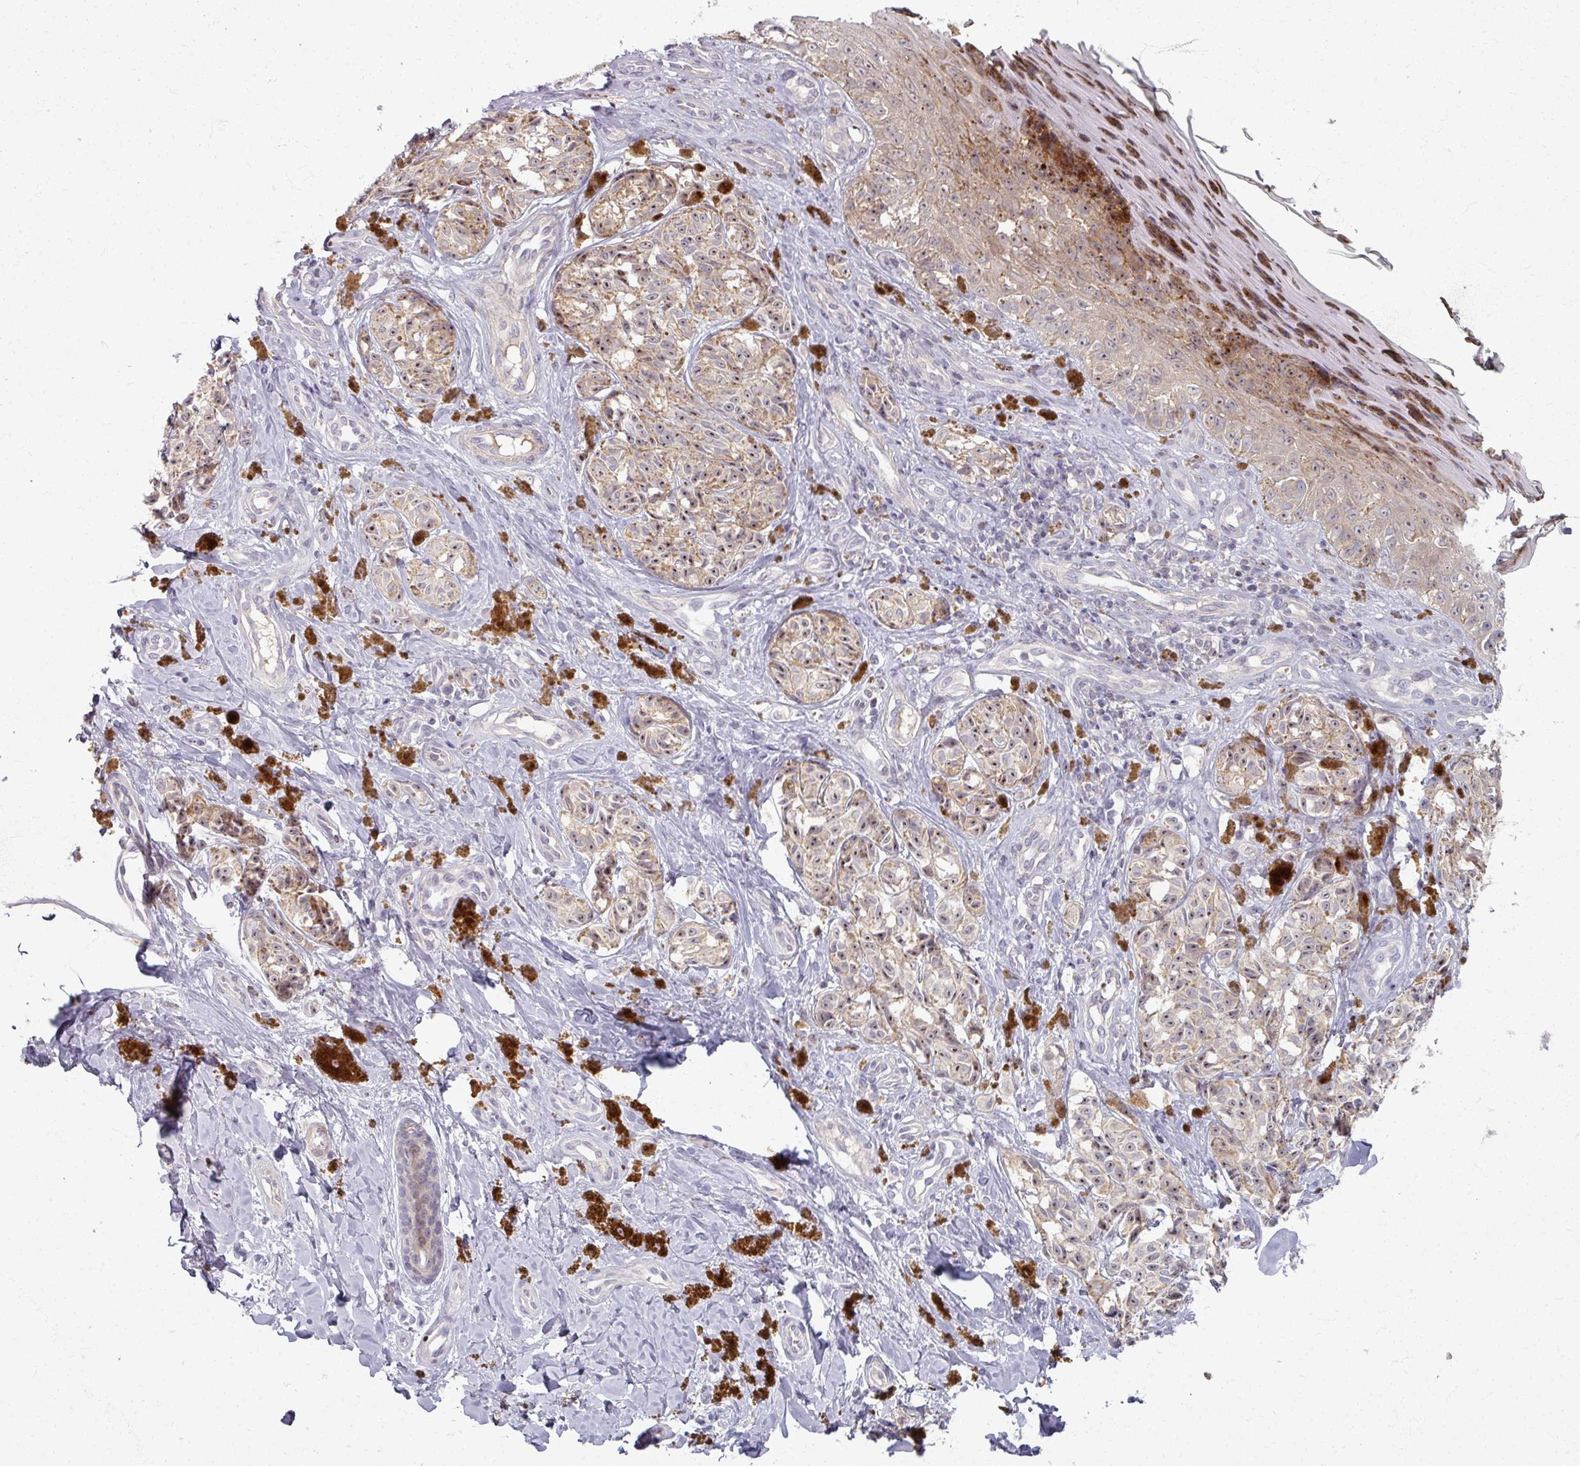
{"staining": {"intensity": "weak", "quantity": "25%-75%", "location": "cytoplasmic/membranous,nuclear"}, "tissue": "melanoma", "cell_type": "Tumor cells", "image_type": "cancer", "snomed": [{"axis": "morphology", "description": "Malignant melanoma, NOS"}, {"axis": "topography", "description": "Skin"}], "caption": "This histopathology image demonstrates malignant melanoma stained with IHC to label a protein in brown. The cytoplasmic/membranous and nuclear of tumor cells show weak positivity for the protein. Nuclei are counter-stained blue.", "gene": "TTLL7", "patient": {"sex": "female", "age": 65}}